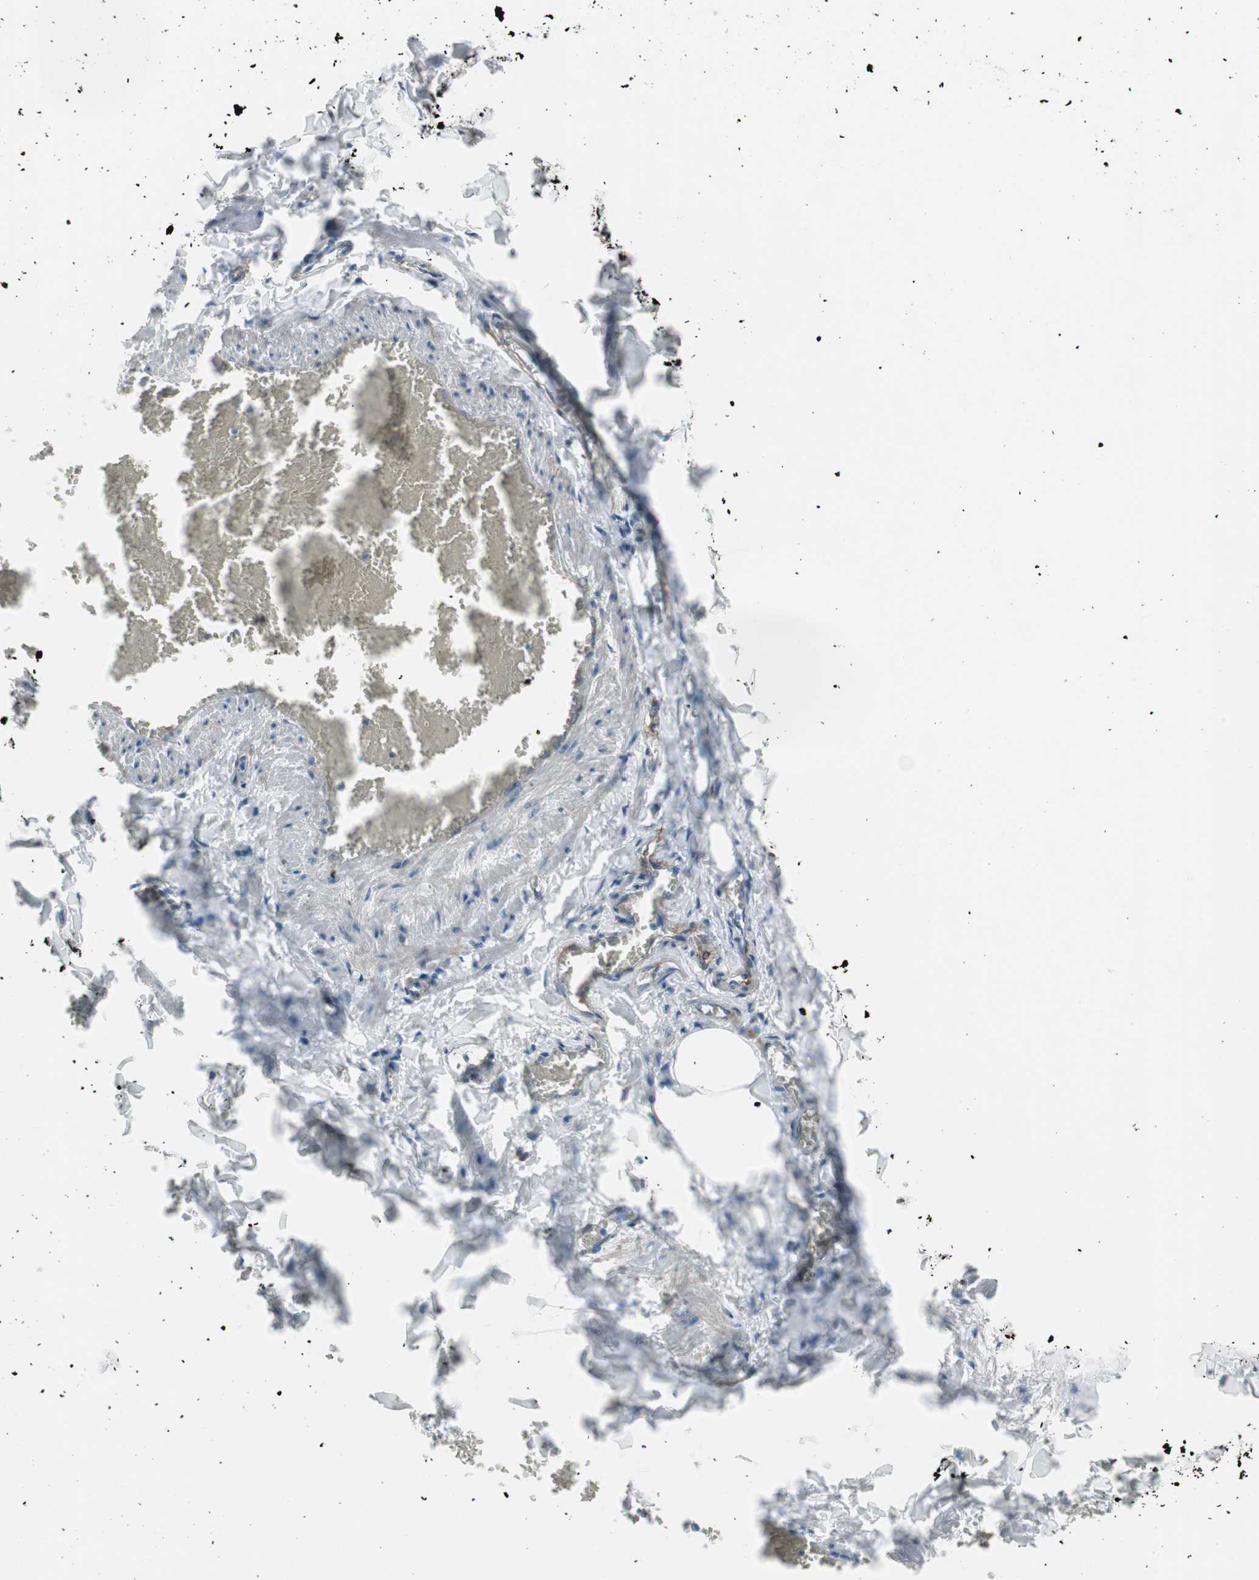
{"staining": {"intensity": "strong", "quantity": "25%-75%", "location": "cytoplasmic/membranous"}, "tissue": "adipose tissue", "cell_type": "Adipocytes", "image_type": "normal", "snomed": [{"axis": "morphology", "description": "Normal tissue, NOS"}, {"axis": "topography", "description": "Vascular tissue"}], "caption": "Adipocytes exhibit high levels of strong cytoplasmic/membranous expression in about 25%-75% of cells in normal adipose tissue.", "gene": "TCTA", "patient": {"sex": "male", "age": 41}}